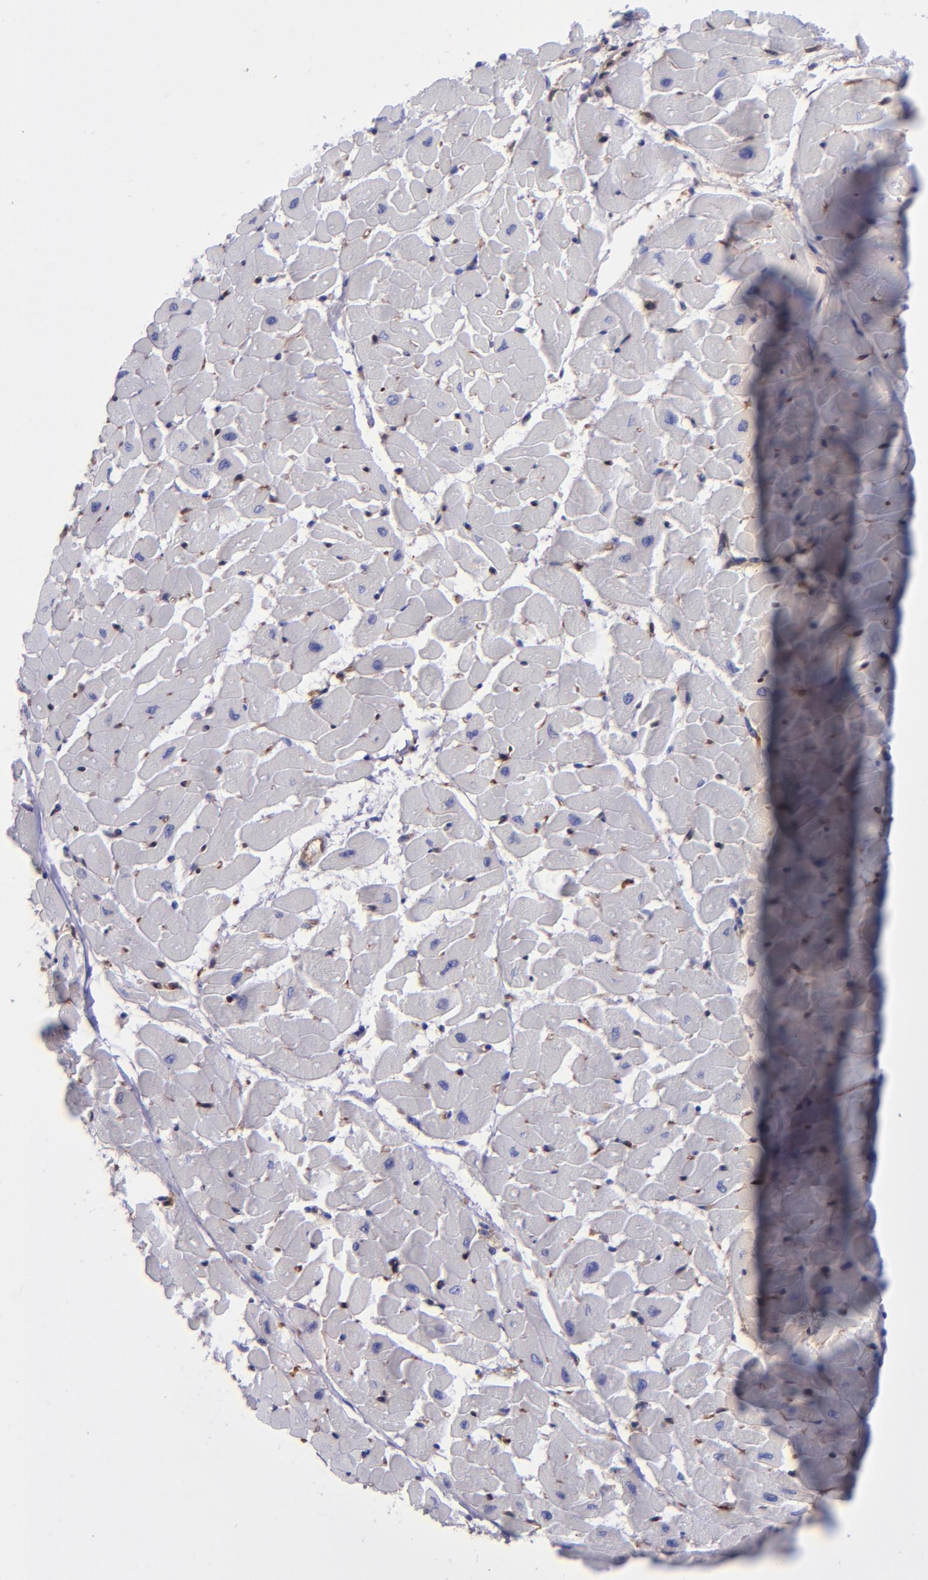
{"staining": {"intensity": "negative", "quantity": "none", "location": "none"}, "tissue": "heart muscle", "cell_type": "Cardiomyocytes", "image_type": "normal", "snomed": [{"axis": "morphology", "description": "Normal tissue, NOS"}, {"axis": "topography", "description": "Heart"}], "caption": "Immunohistochemical staining of unremarkable heart muscle shows no significant expression in cardiomyocytes.", "gene": "TYMP", "patient": {"sex": "female", "age": 19}}